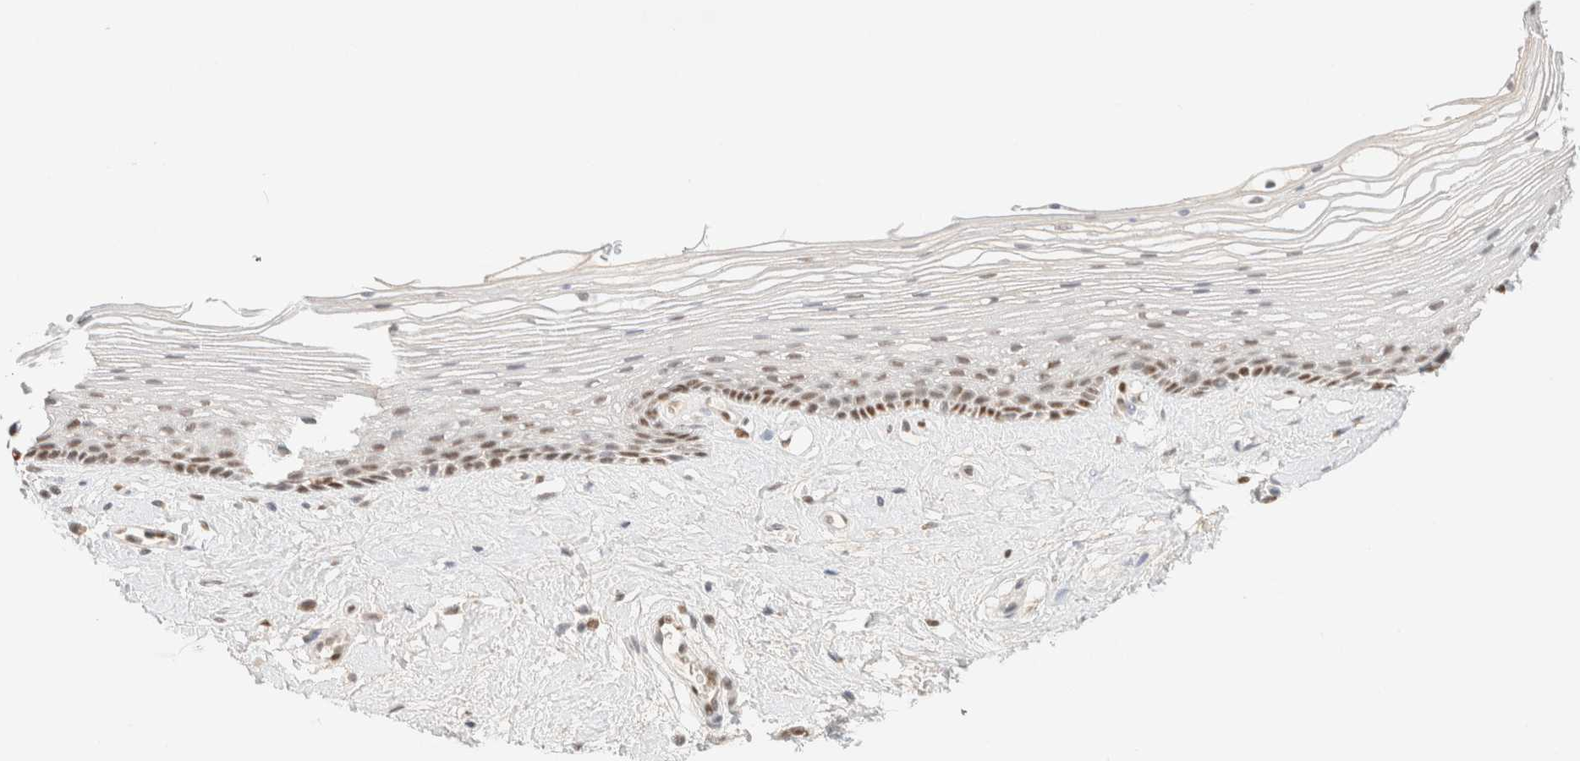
{"staining": {"intensity": "moderate", "quantity": "25%-75%", "location": "nuclear"}, "tissue": "vagina", "cell_type": "Squamous epithelial cells", "image_type": "normal", "snomed": [{"axis": "morphology", "description": "Normal tissue, NOS"}, {"axis": "topography", "description": "Vagina"}], "caption": "Moderate nuclear staining for a protein is identified in about 25%-75% of squamous epithelial cells of benign vagina using IHC.", "gene": "DDB2", "patient": {"sex": "female", "age": 46}}